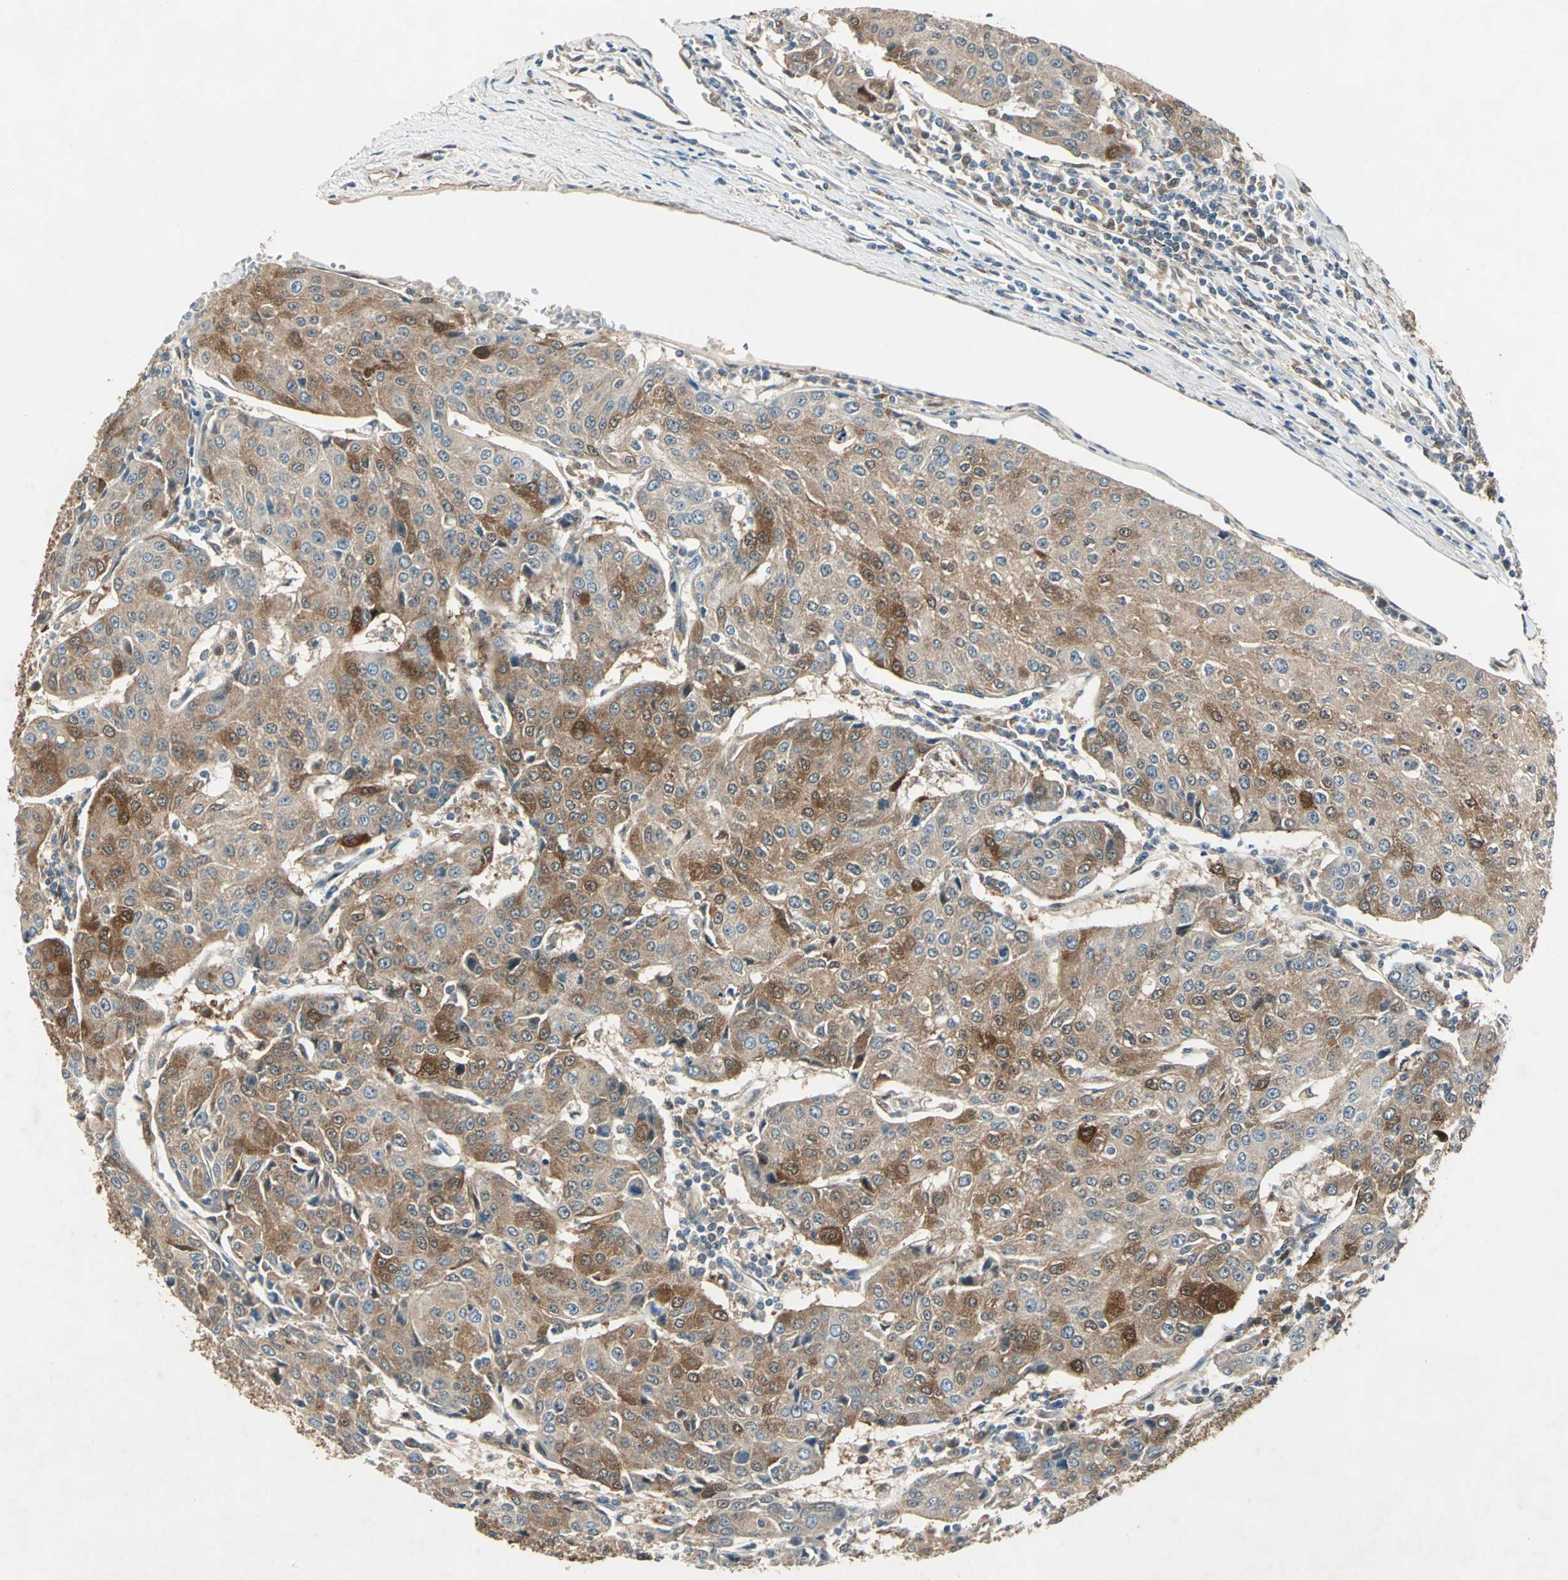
{"staining": {"intensity": "moderate", "quantity": ">75%", "location": "cytoplasmic/membranous"}, "tissue": "urothelial cancer", "cell_type": "Tumor cells", "image_type": "cancer", "snomed": [{"axis": "morphology", "description": "Urothelial carcinoma, High grade"}, {"axis": "topography", "description": "Urinary bladder"}], "caption": "Urothelial carcinoma (high-grade) was stained to show a protein in brown. There is medium levels of moderate cytoplasmic/membranous staining in approximately >75% of tumor cells.", "gene": "RRM2B", "patient": {"sex": "female", "age": 85}}